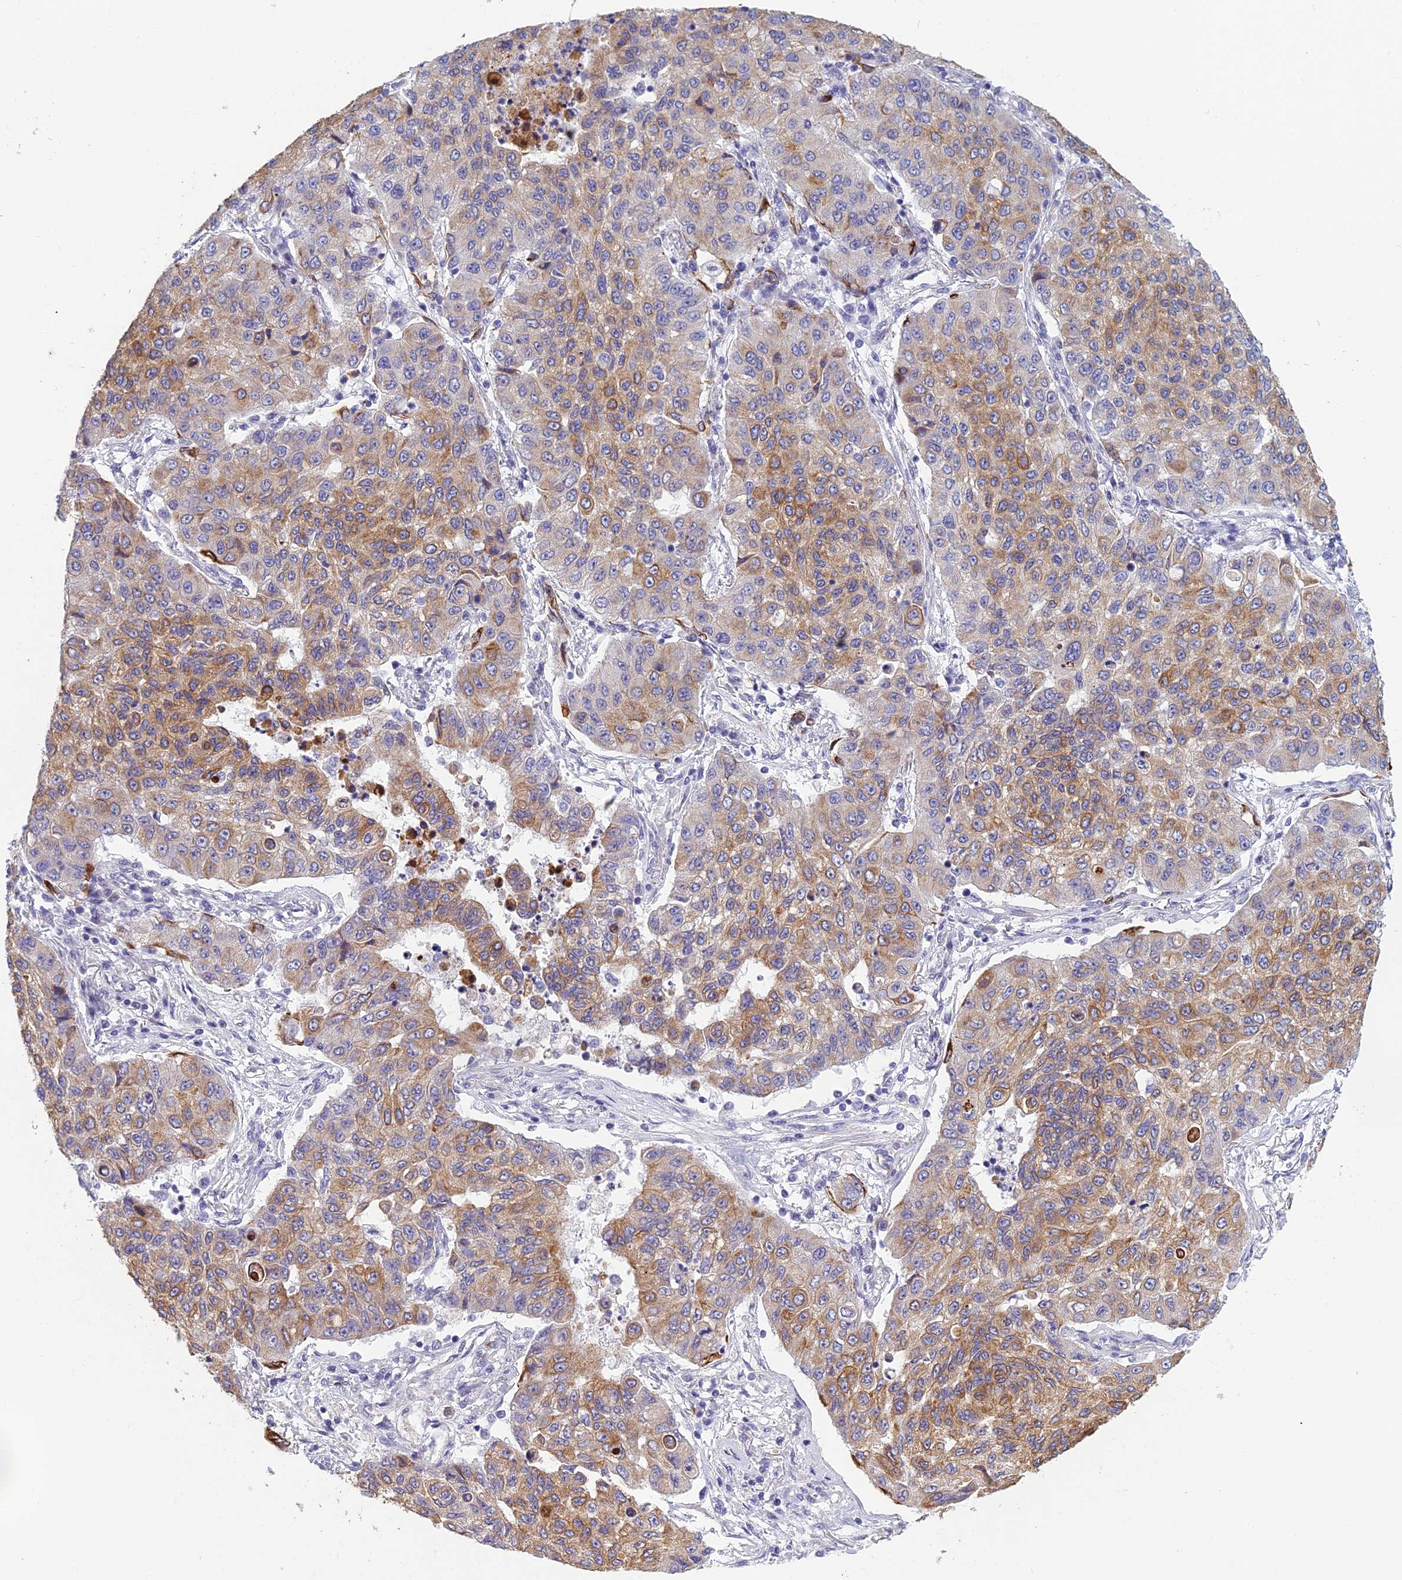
{"staining": {"intensity": "moderate", "quantity": ">75%", "location": "cytoplasmic/membranous"}, "tissue": "lung cancer", "cell_type": "Tumor cells", "image_type": "cancer", "snomed": [{"axis": "morphology", "description": "Squamous cell carcinoma, NOS"}, {"axis": "topography", "description": "Lung"}], "caption": "DAB immunohistochemical staining of human lung cancer demonstrates moderate cytoplasmic/membranous protein staining in approximately >75% of tumor cells.", "gene": "RBM41", "patient": {"sex": "male", "age": 74}}